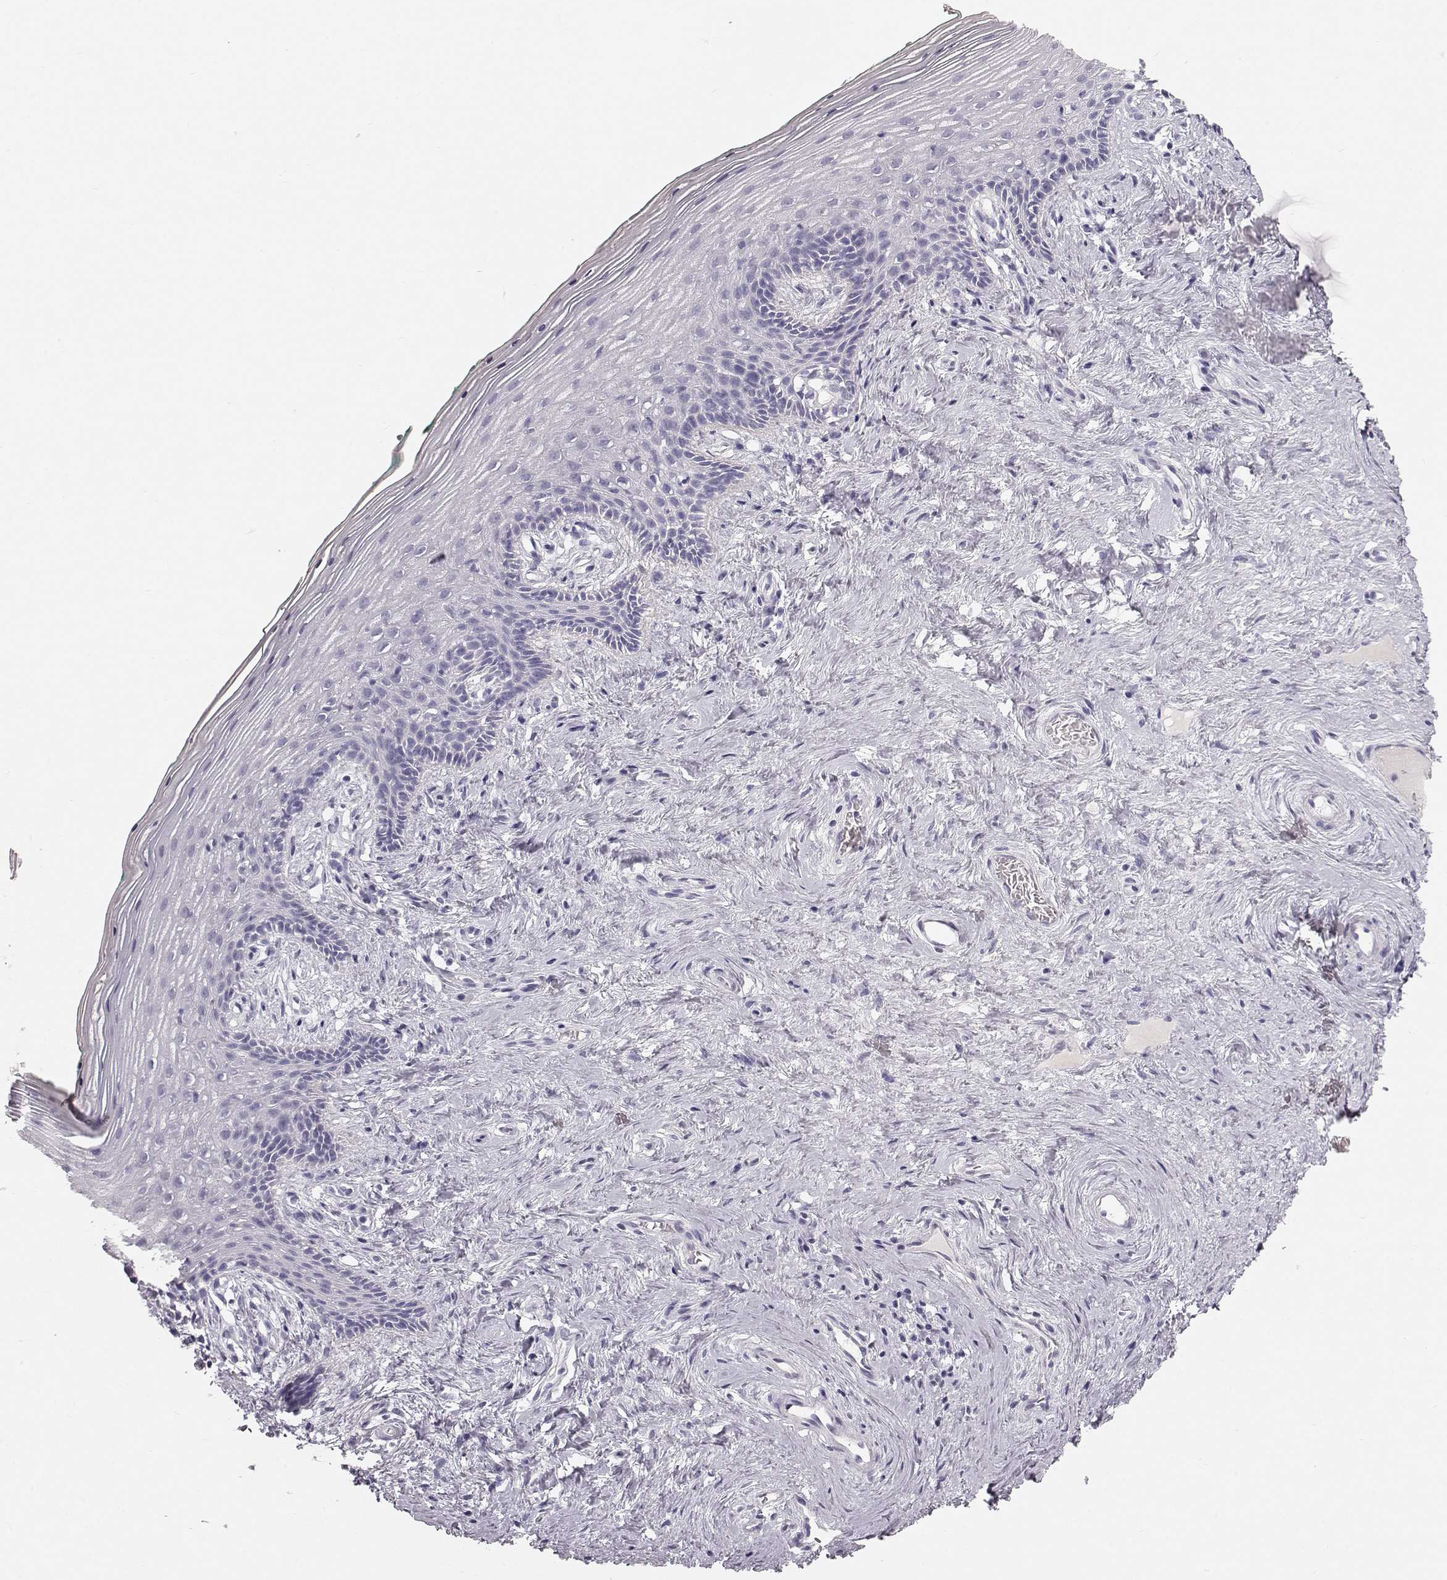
{"staining": {"intensity": "negative", "quantity": "none", "location": "none"}, "tissue": "vagina", "cell_type": "Squamous epithelial cells", "image_type": "normal", "snomed": [{"axis": "morphology", "description": "Normal tissue, NOS"}, {"axis": "topography", "description": "Vagina"}], "caption": "High power microscopy image of an immunohistochemistry (IHC) histopathology image of benign vagina, revealing no significant staining in squamous epithelial cells.", "gene": "KRTAP16", "patient": {"sex": "female", "age": 45}}